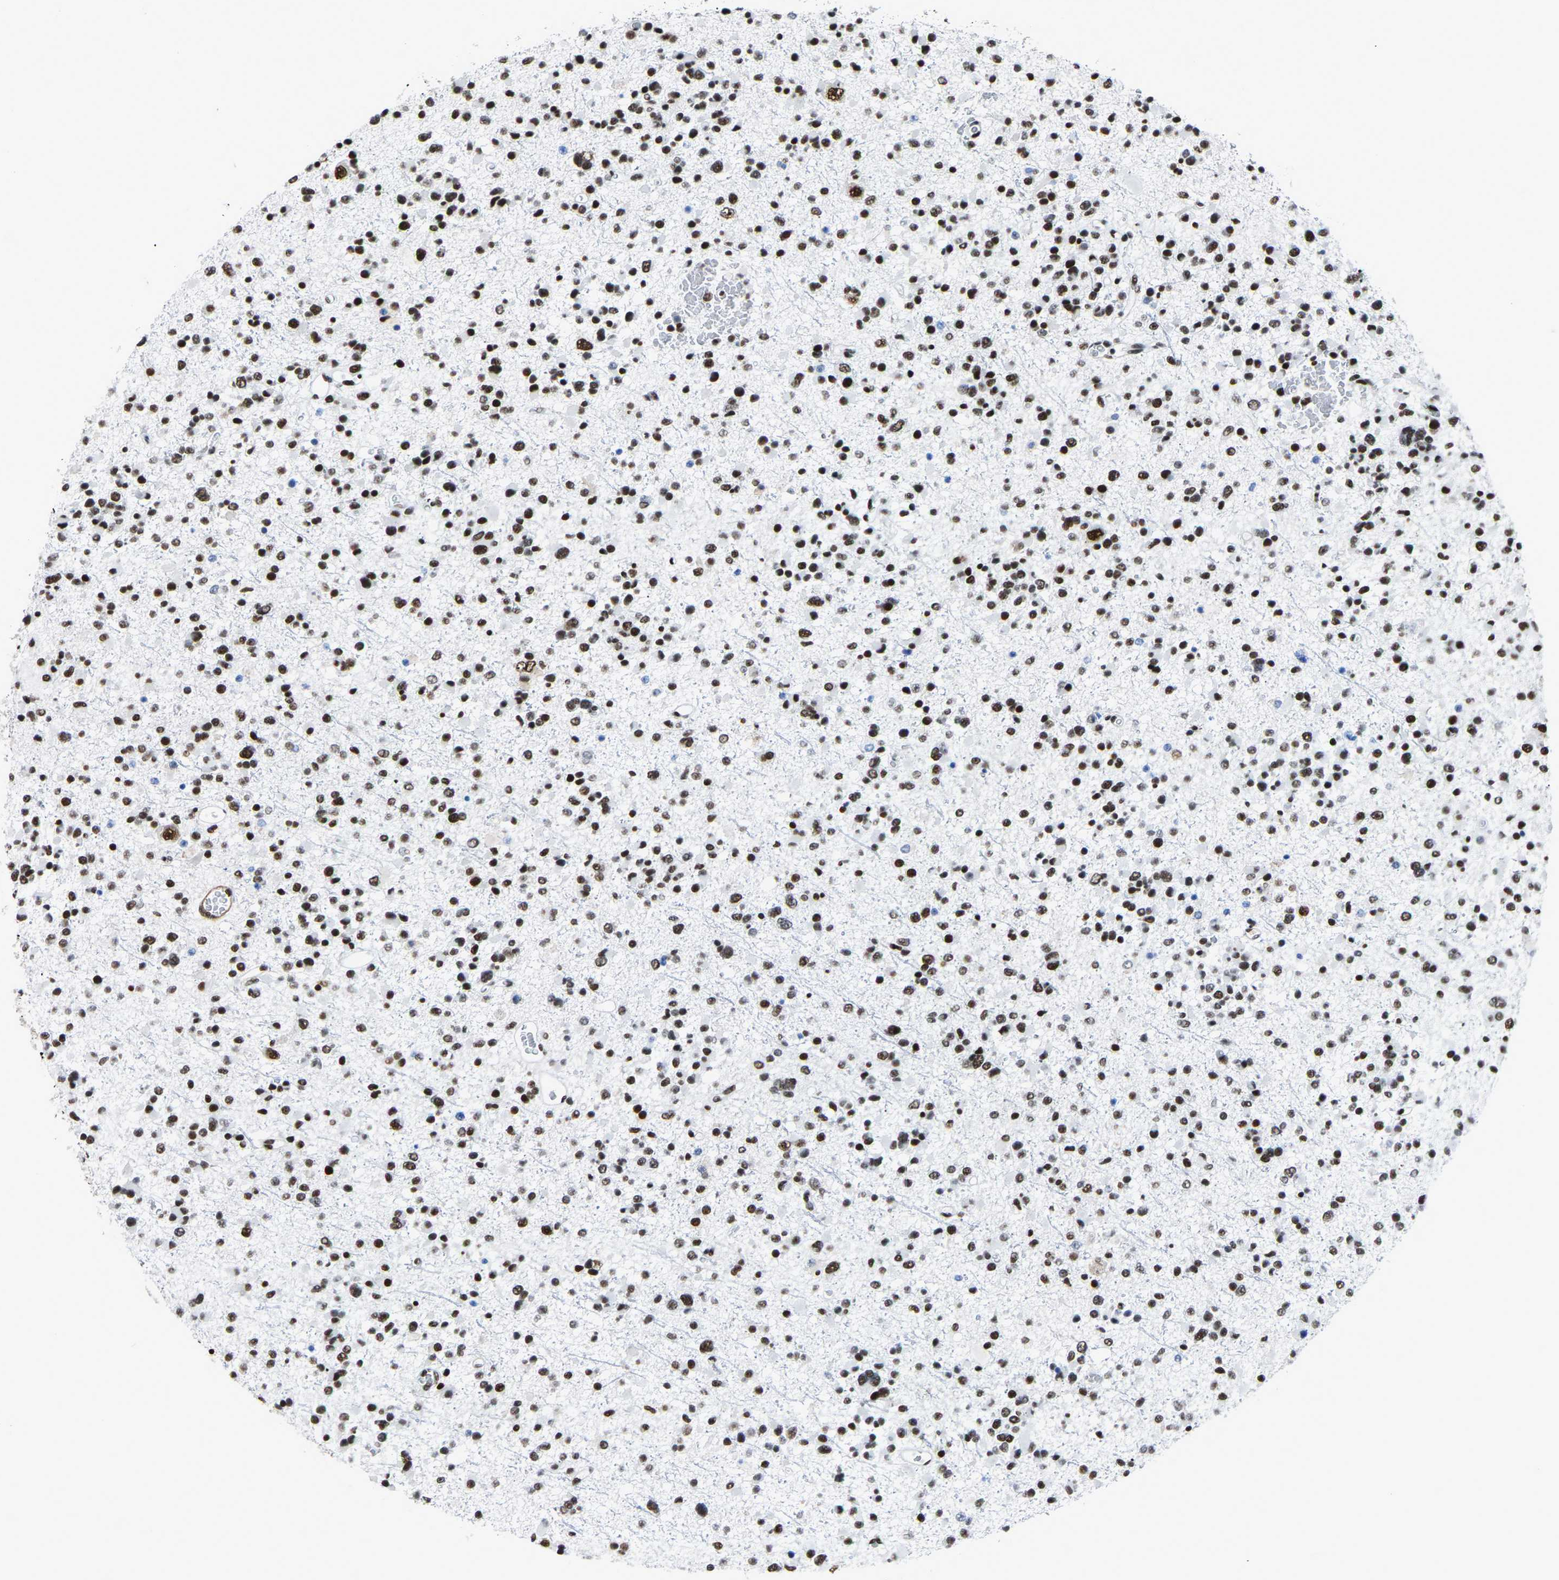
{"staining": {"intensity": "strong", "quantity": ">75%", "location": "nuclear"}, "tissue": "glioma", "cell_type": "Tumor cells", "image_type": "cancer", "snomed": [{"axis": "morphology", "description": "Glioma, malignant, Low grade"}, {"axis": "topography", "description": "Brain"}], "caption": "Tumor cells exhibit high levels of strong nuclear positivity in approximately >75% of cells in glioma. (DAB (3,3'-diaminobenzidine) IHC, brown staining for protein, blue staining for nuclei).", "gene": "DDX5", "patient": {"sex": "female", "age": 22}}